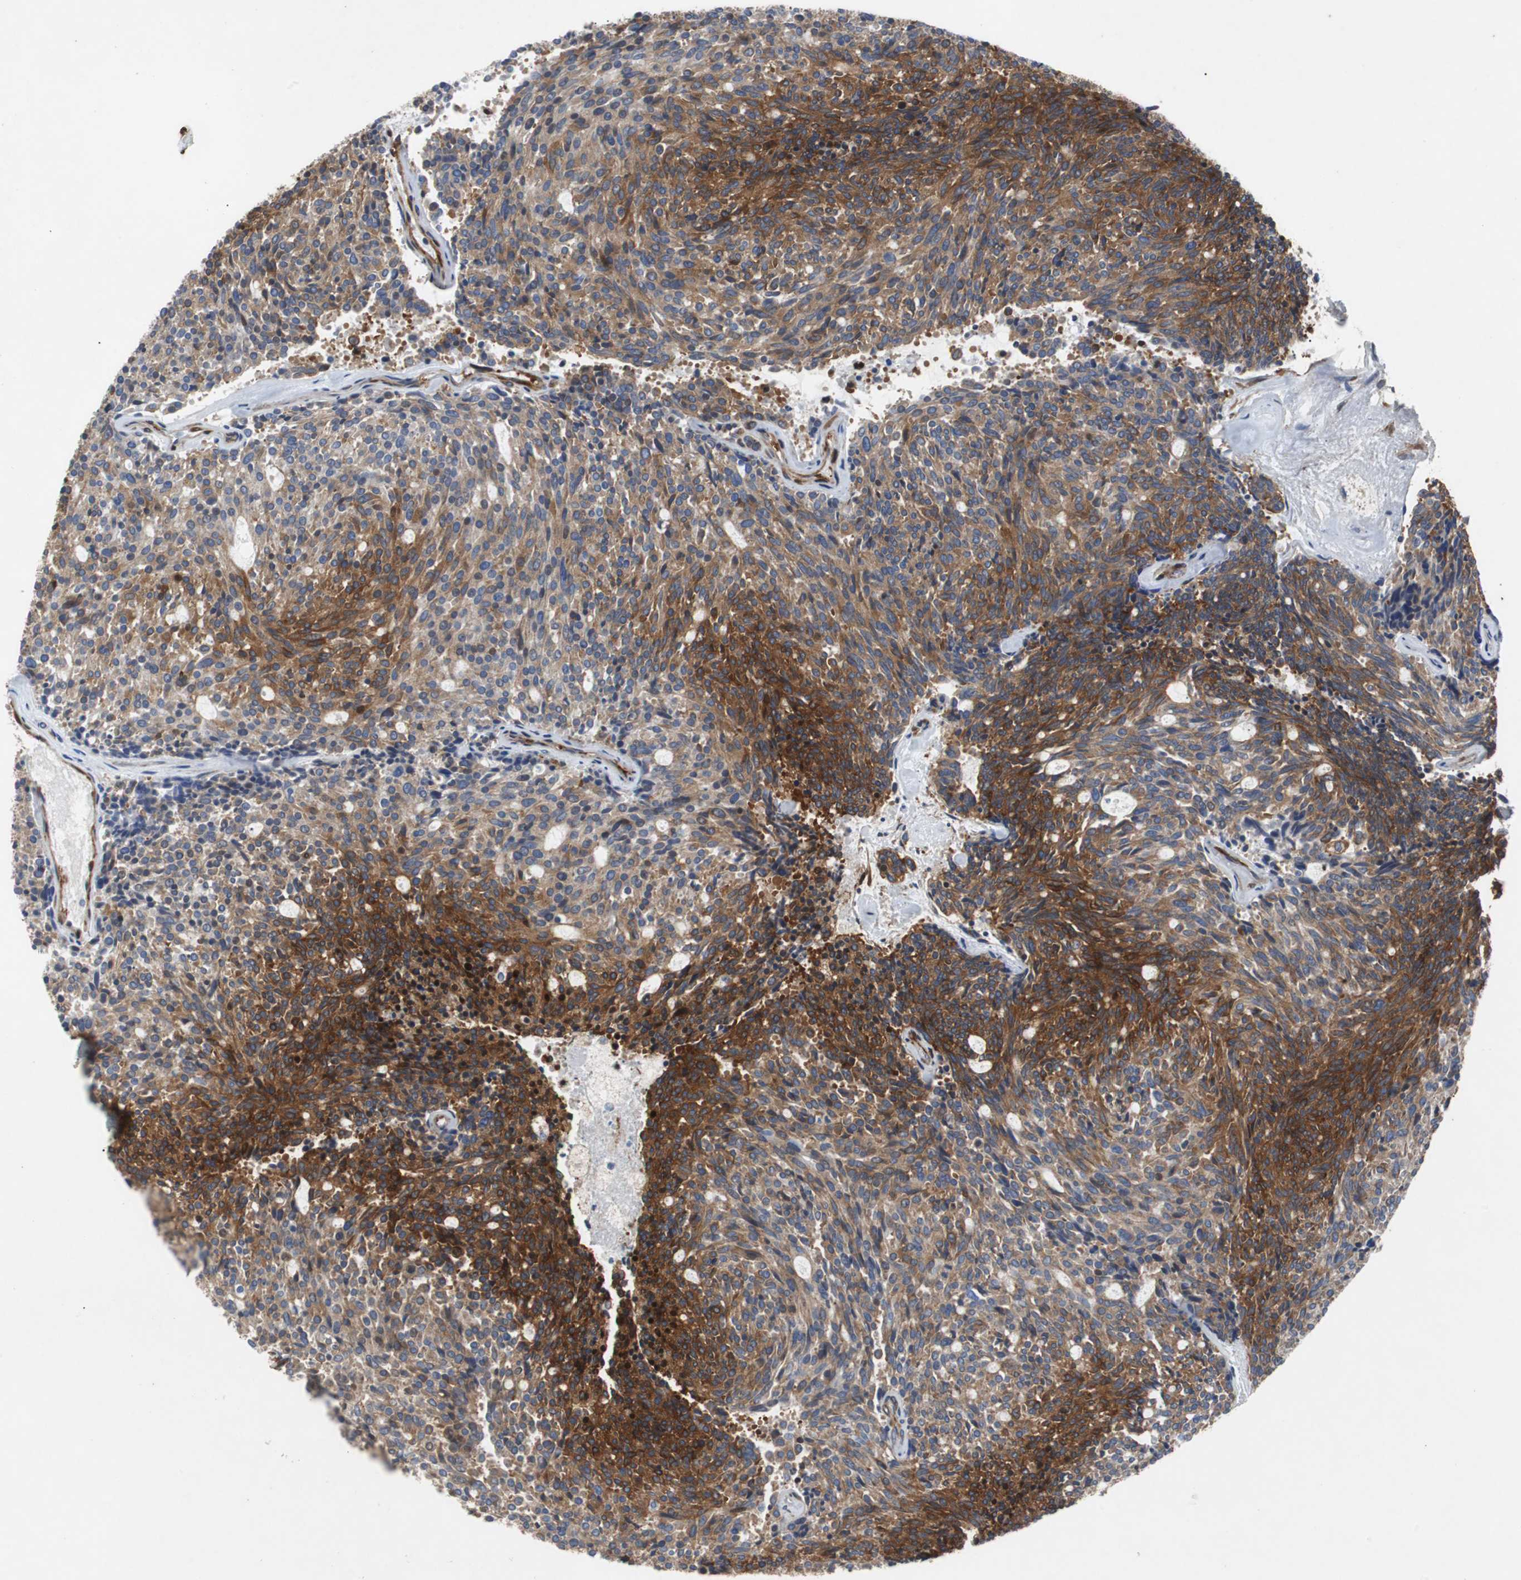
{"staining": {"intensity": "strong", "quantity": ">75%", "location": "cytoplasmic/membranous"}, "tissue": "carcinoid", "cell_type": "Tumor cells", "image_type": "cancer", "snomed": [{"axis": "morphology", "description": "Carcinoid, malignant, NOS"}, {"axis": "topography", "description": "Pancreas"}], "caption": "Immunohistochemistry (IHC) photomicrograph of neoplastic tissue: malignant carcinoid stained using IHC shows high levels of strong protein expression localized specifically in the cytoplasmic/membranous of tumor cells, appearing as a cytoplasmic/membranous brown color.", "gene": "GYS1", "patient": {"sex": "female", "age": 54}}